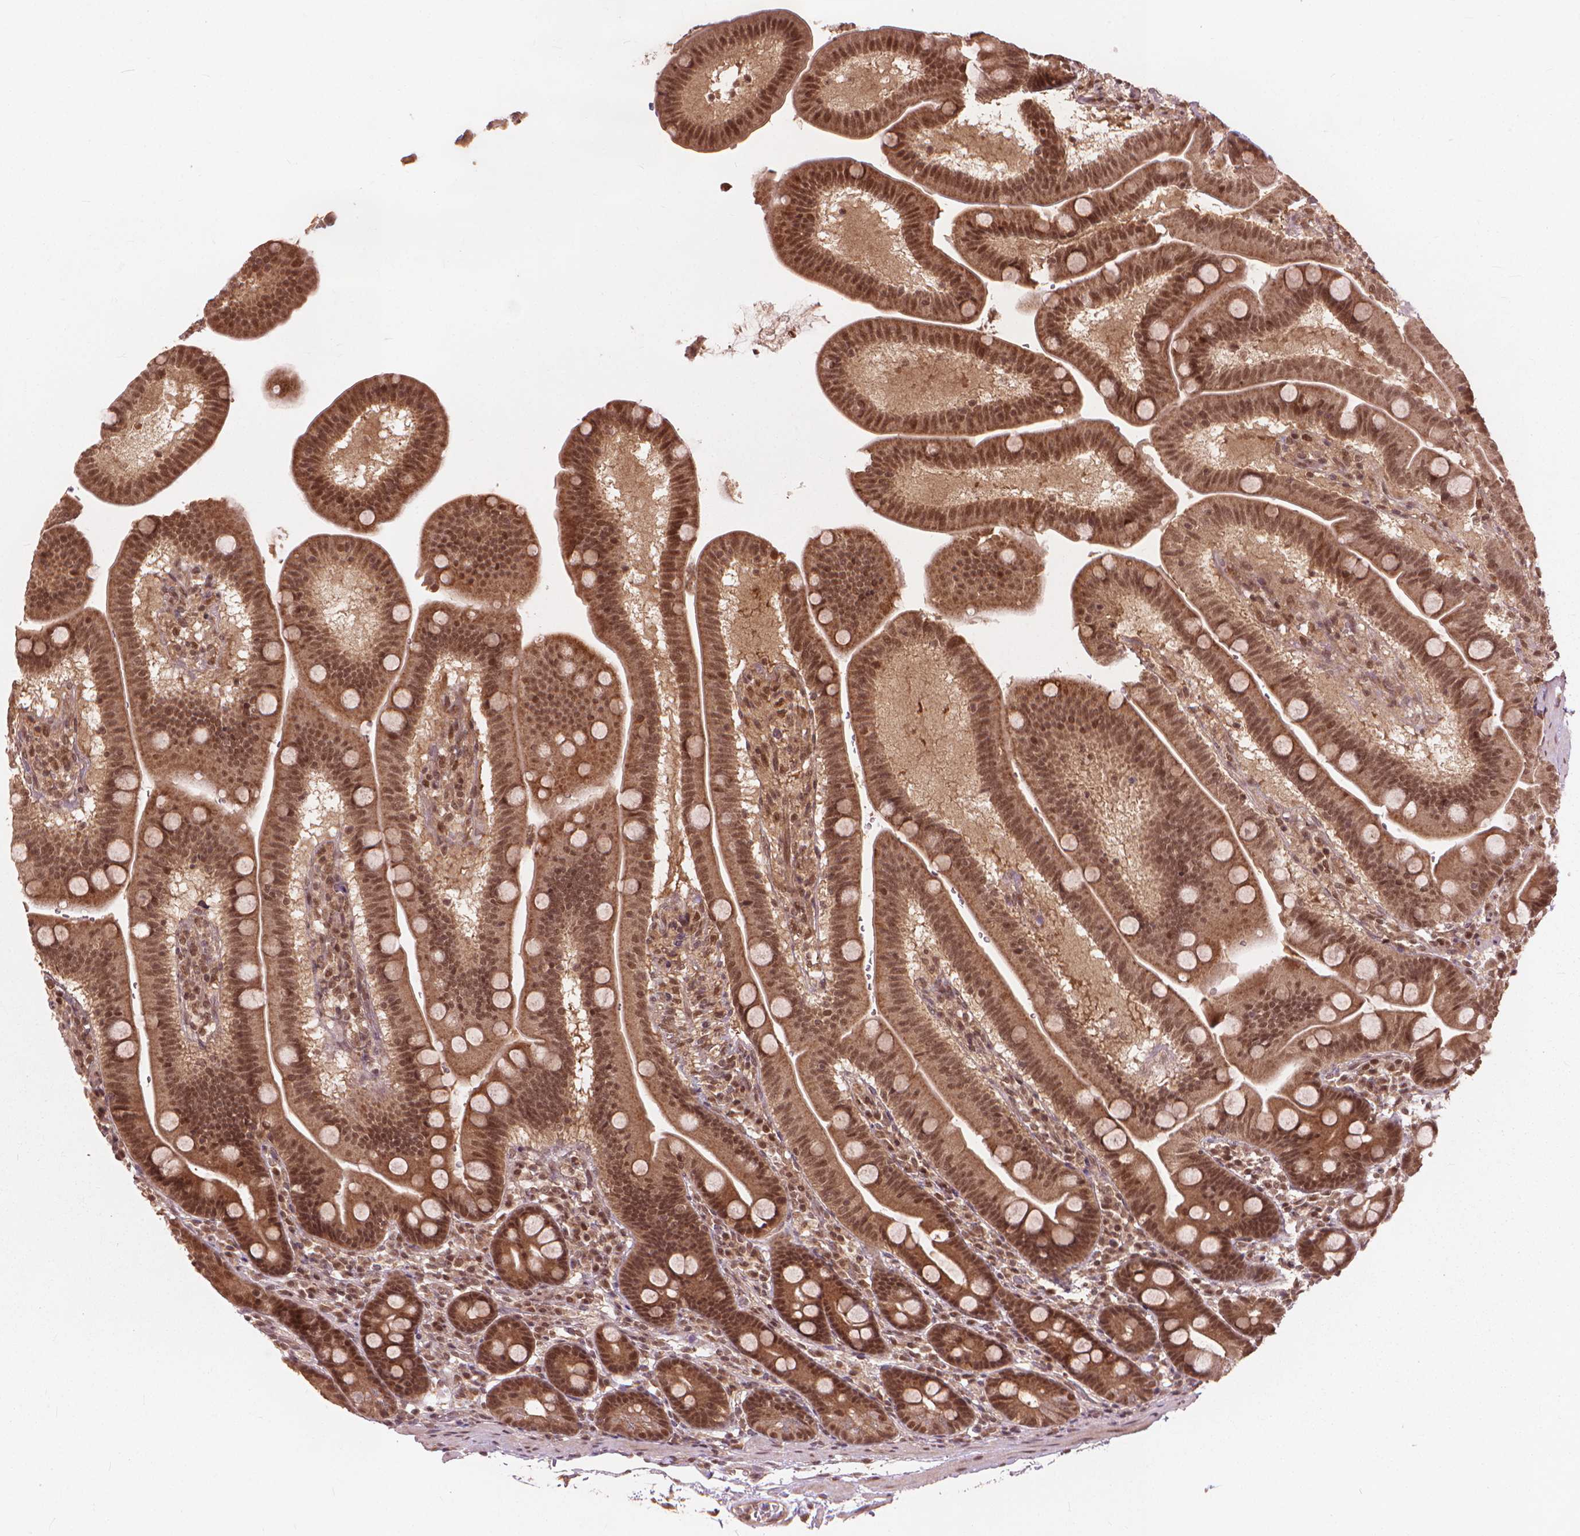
{"staining": {"intensity": "moderate", "quantity": ">75%", "location": "cytoplasmic/membranous,nuclear"}, "tissue": "duodenum", "cell_type": "Glandular cells", "image_type": "normal", "snomed": [{"axis": "morphology", "description": "Normal tissue, NOS"}, {"axis": "topography", "description": "Duodenum"}], "caption": "IHC of normal duodenum reveals medium levels of moderate cytoplasmic/membranous,nuclear positivity in approximately >75% of glandular cells. (DAB IHC, brown staining for protein, blue staining for nuclei).", "gene": "SSU72", "patient": {"sex": "male", "age": 59}}